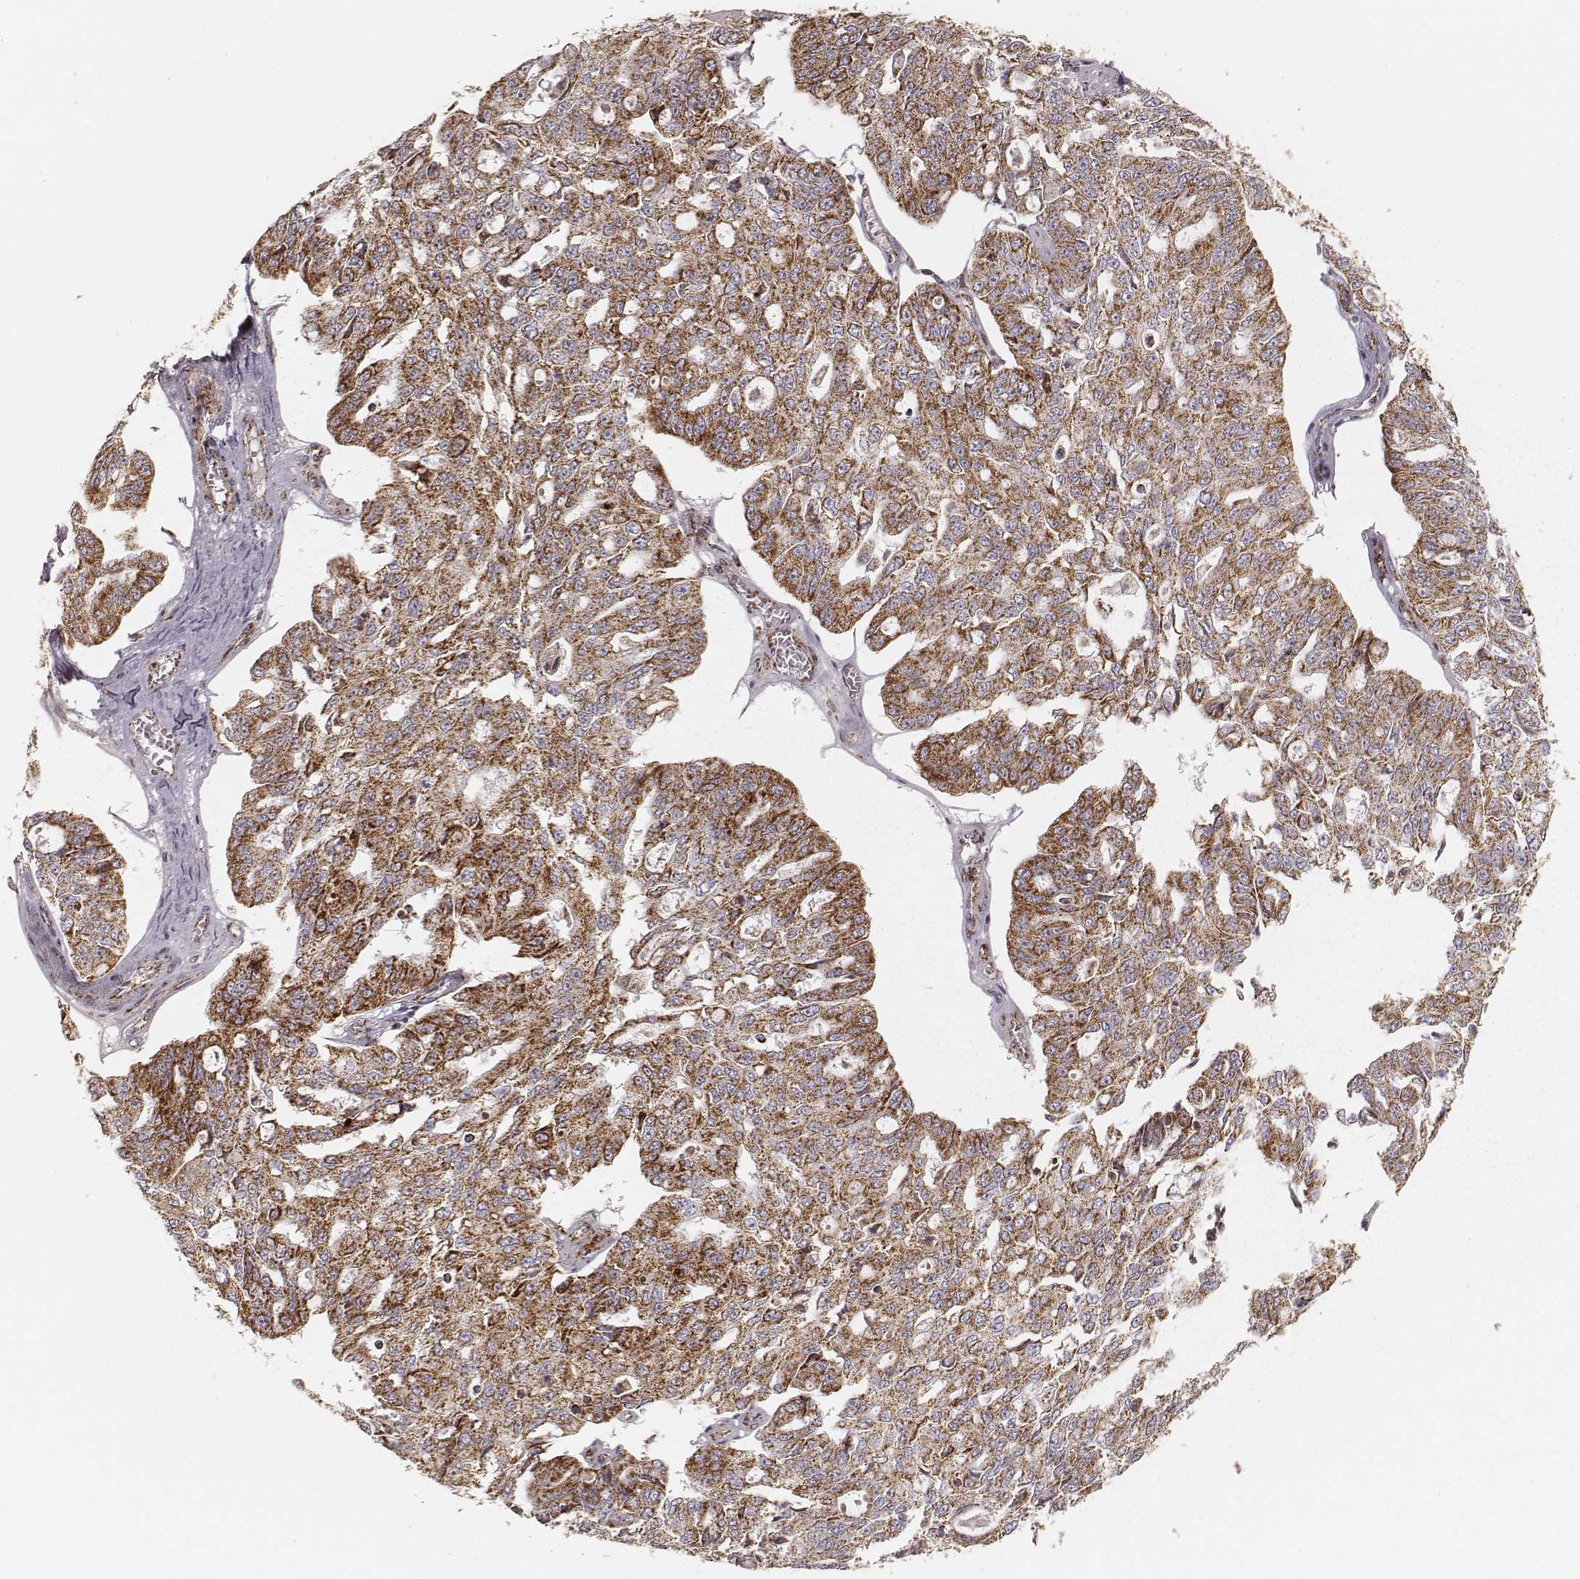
{"staining": {"intensity": "moderate", "quantity": ">75%", "location": "cytoplasmic/membranous"}, "tissue": "ovarian cancer", "cell_type": "Tumor cells", "image_type": "cancer", "snomed": [{"axis": "morphology", "description": "Carcinoma, endometroid"}, {"axis": "topography", "description": "Ovary"}], "caption": "Human endometroid carcinoma (ovarian) stained for a protein (brown) shows moderate cytoplasmic/membranous positive positivity in approximately >75% of tumor cells.", "gene": "CS", "patient": {"sex": "female", "age": 65}}